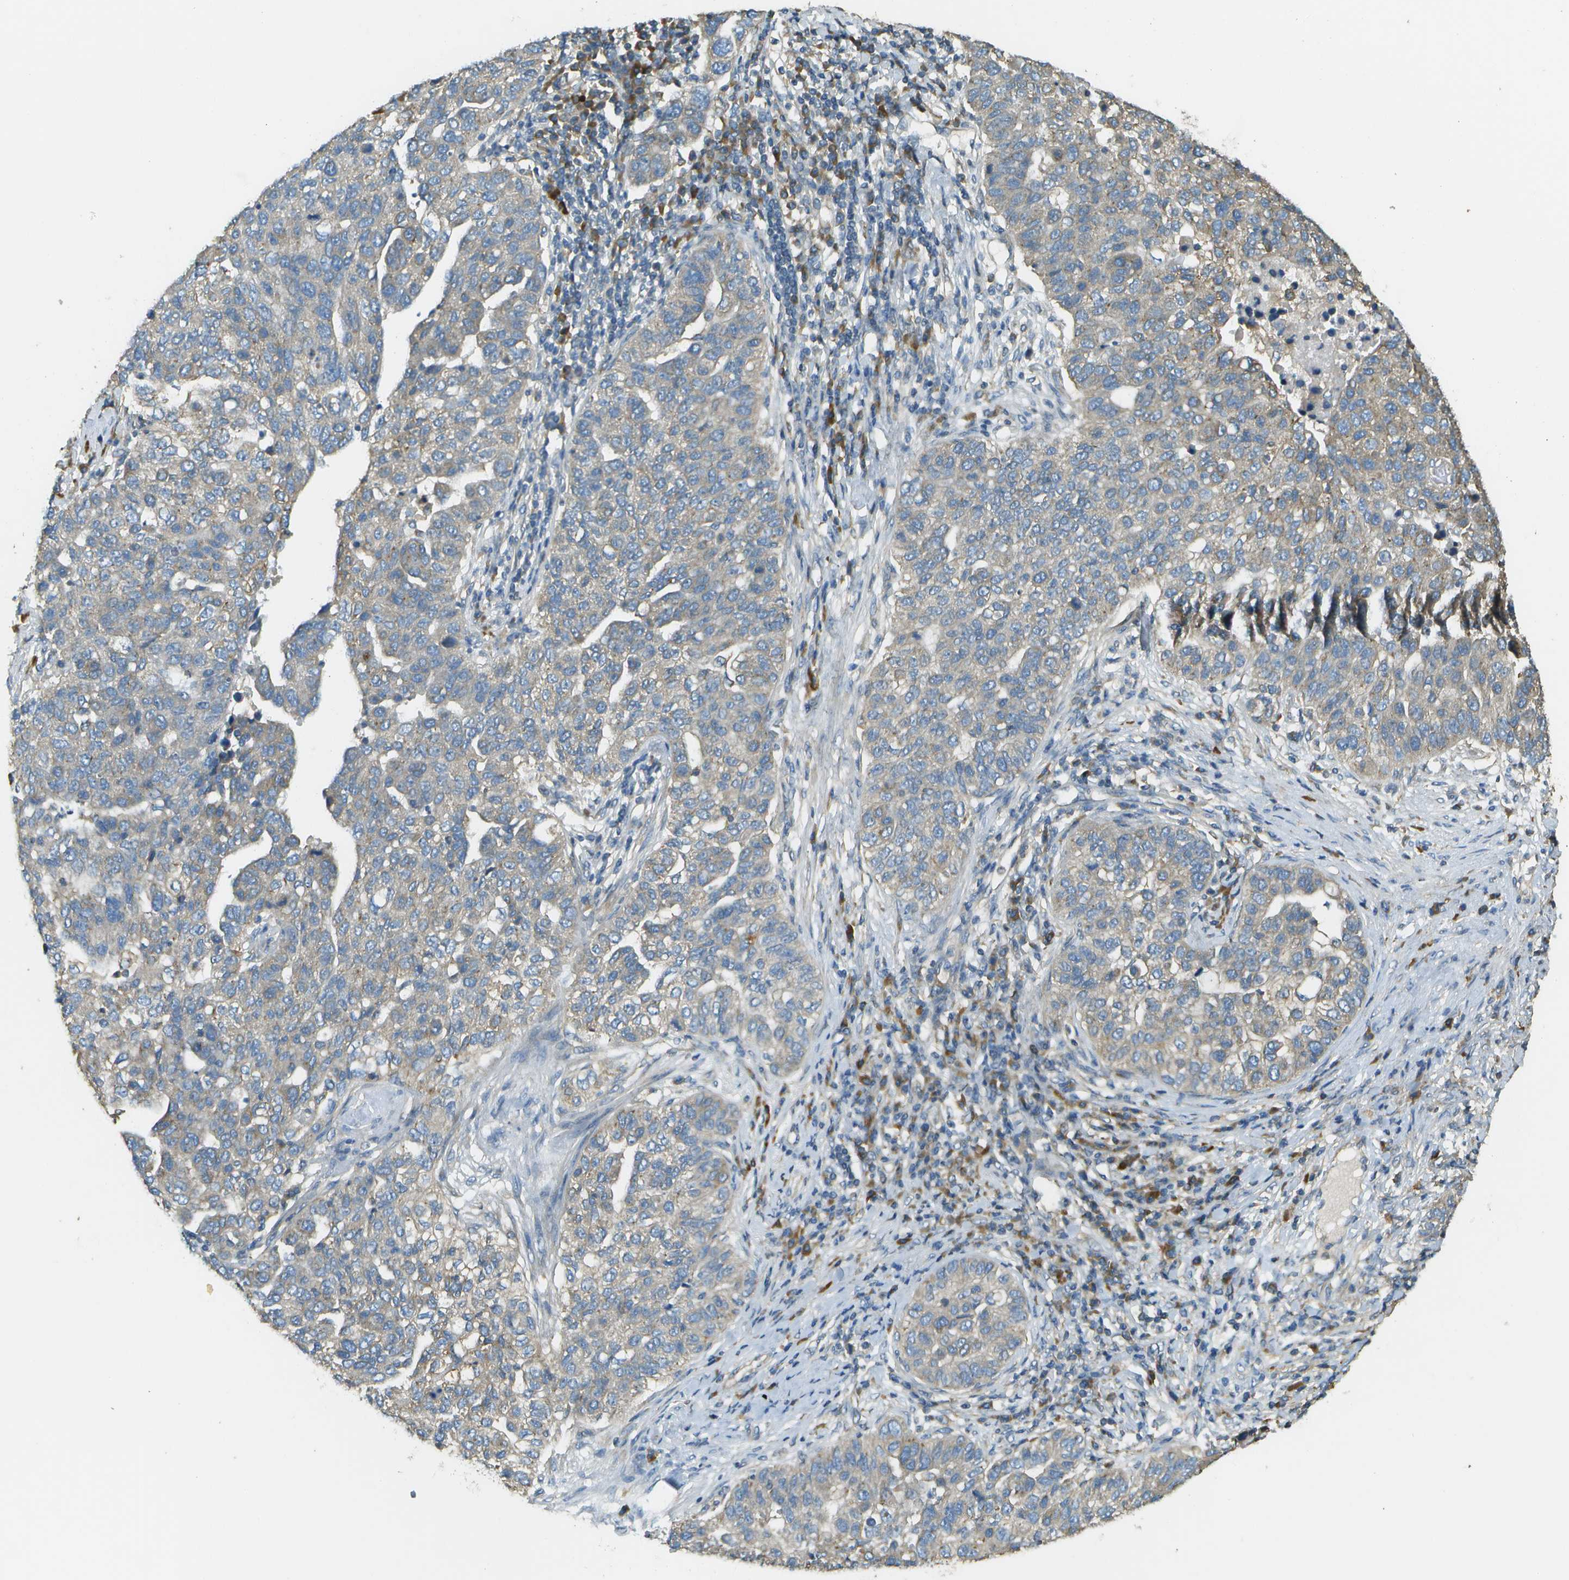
{"staining": {"intensity": "negative", "quantity": "none", "location": "none"}, "tissue": "pancreatic cancer", "cell_type": "Tumor cells", "image_type": "cancer", "snomed": [{"axis": "morphology", "description": "Adenocarcinoma, NOS"}, {"axis": "topography", "description": "Pancreas"}], "caption": "Tumor cells are negative for protein expression in human pancreatic adenocarcinoma. Brightfield microscopy of IHC stained with DAB (brown) and hematoxylin (blue), captured at high magnification.", "gene": "DNAJB11", "patient": {"sex": "female", "age": 61}}